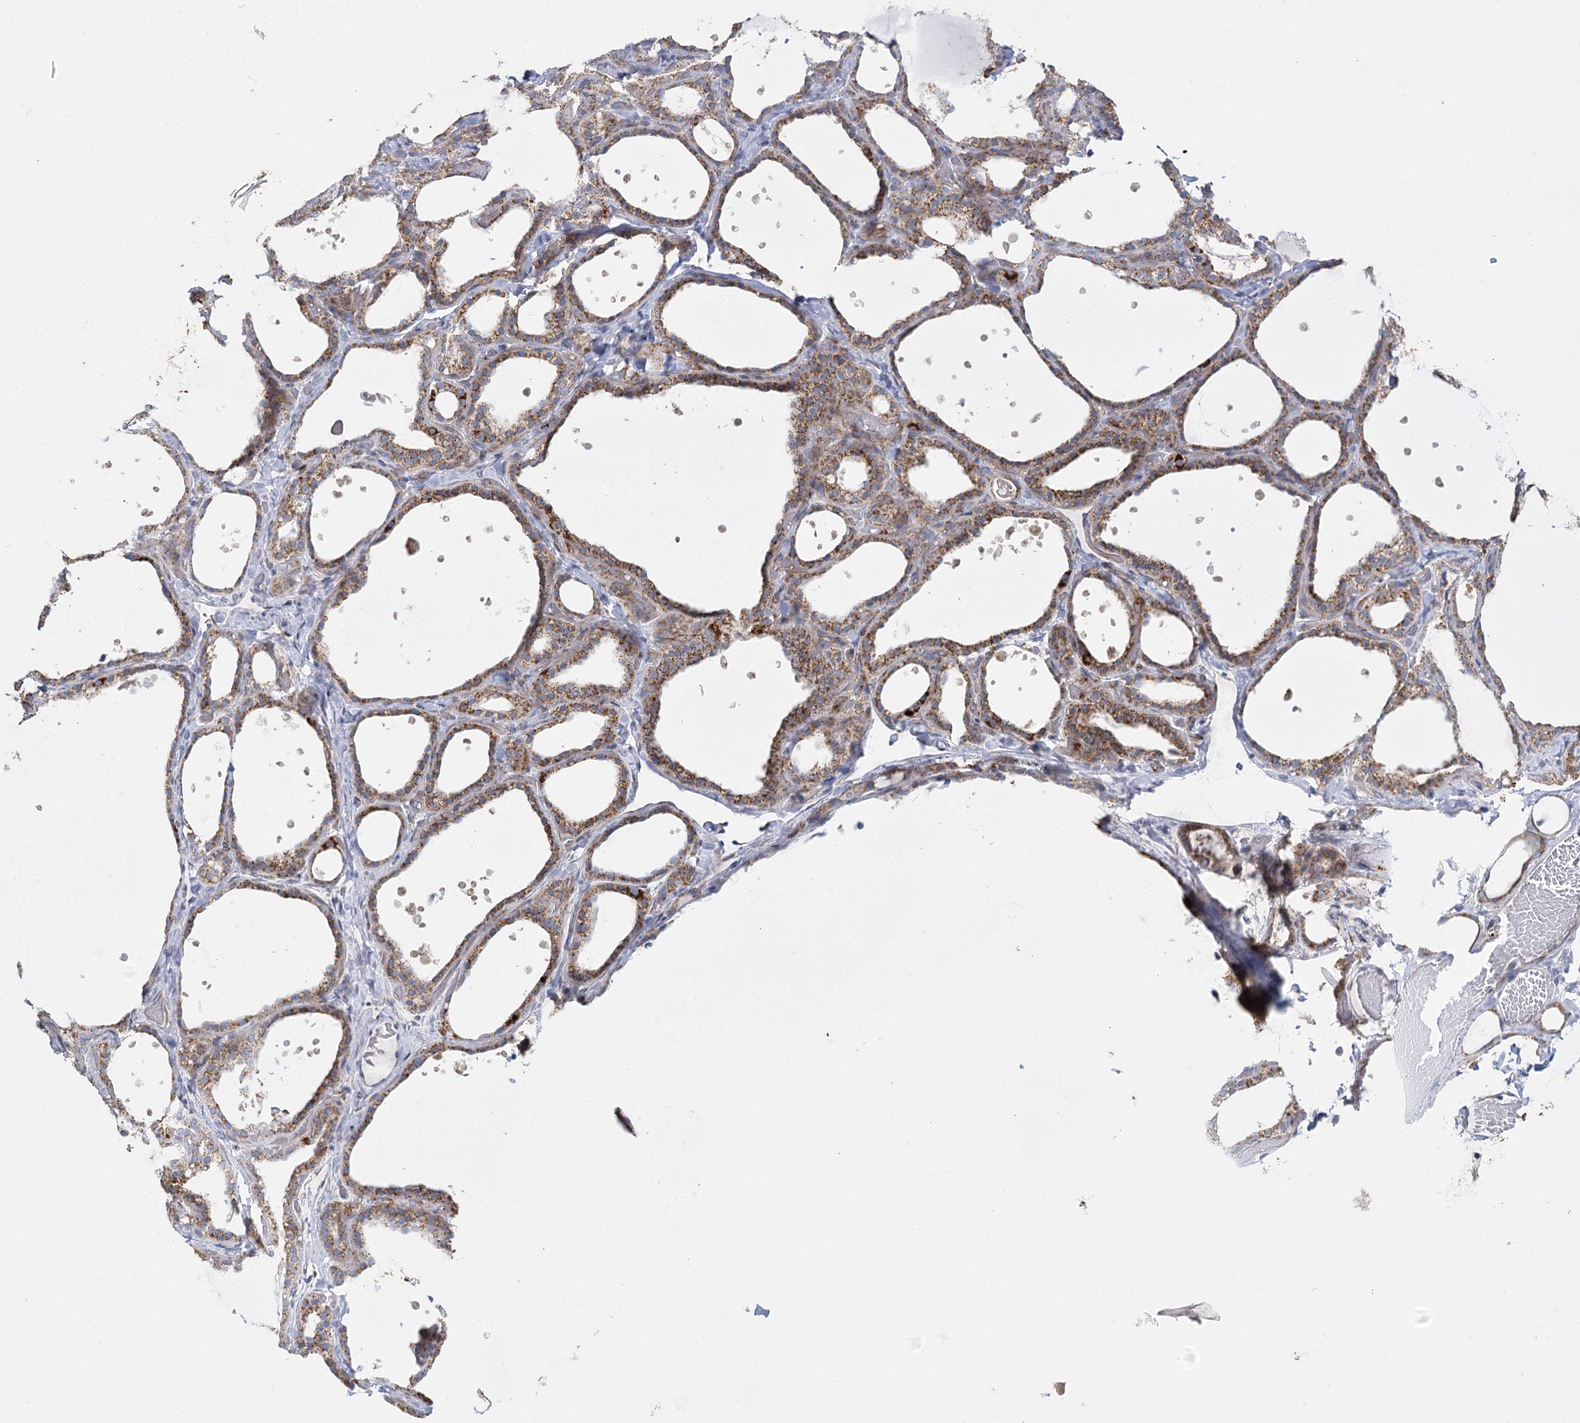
{"staining": {"intensity": "moderate", "quantity": ">75%", "location": "cytoplasmic/membranous"}, "tissue": "thyroid gland", "cell_type": "Glandular cells", "image_type": "normal", "snomed": [{"axis": "morphology", "description": "Normal tissue, NOS"}, {"axis": "topography", "description": "Thyroid gland"}], "caption": "Normal thyroid gland was stained to show a protein in brown. There is medium levels of moderate cytoplasmic/membranous expression in about >75% of glandular cells.", "gene": "DHTKD1", "patient": {"sex": "female", "age": 44}}